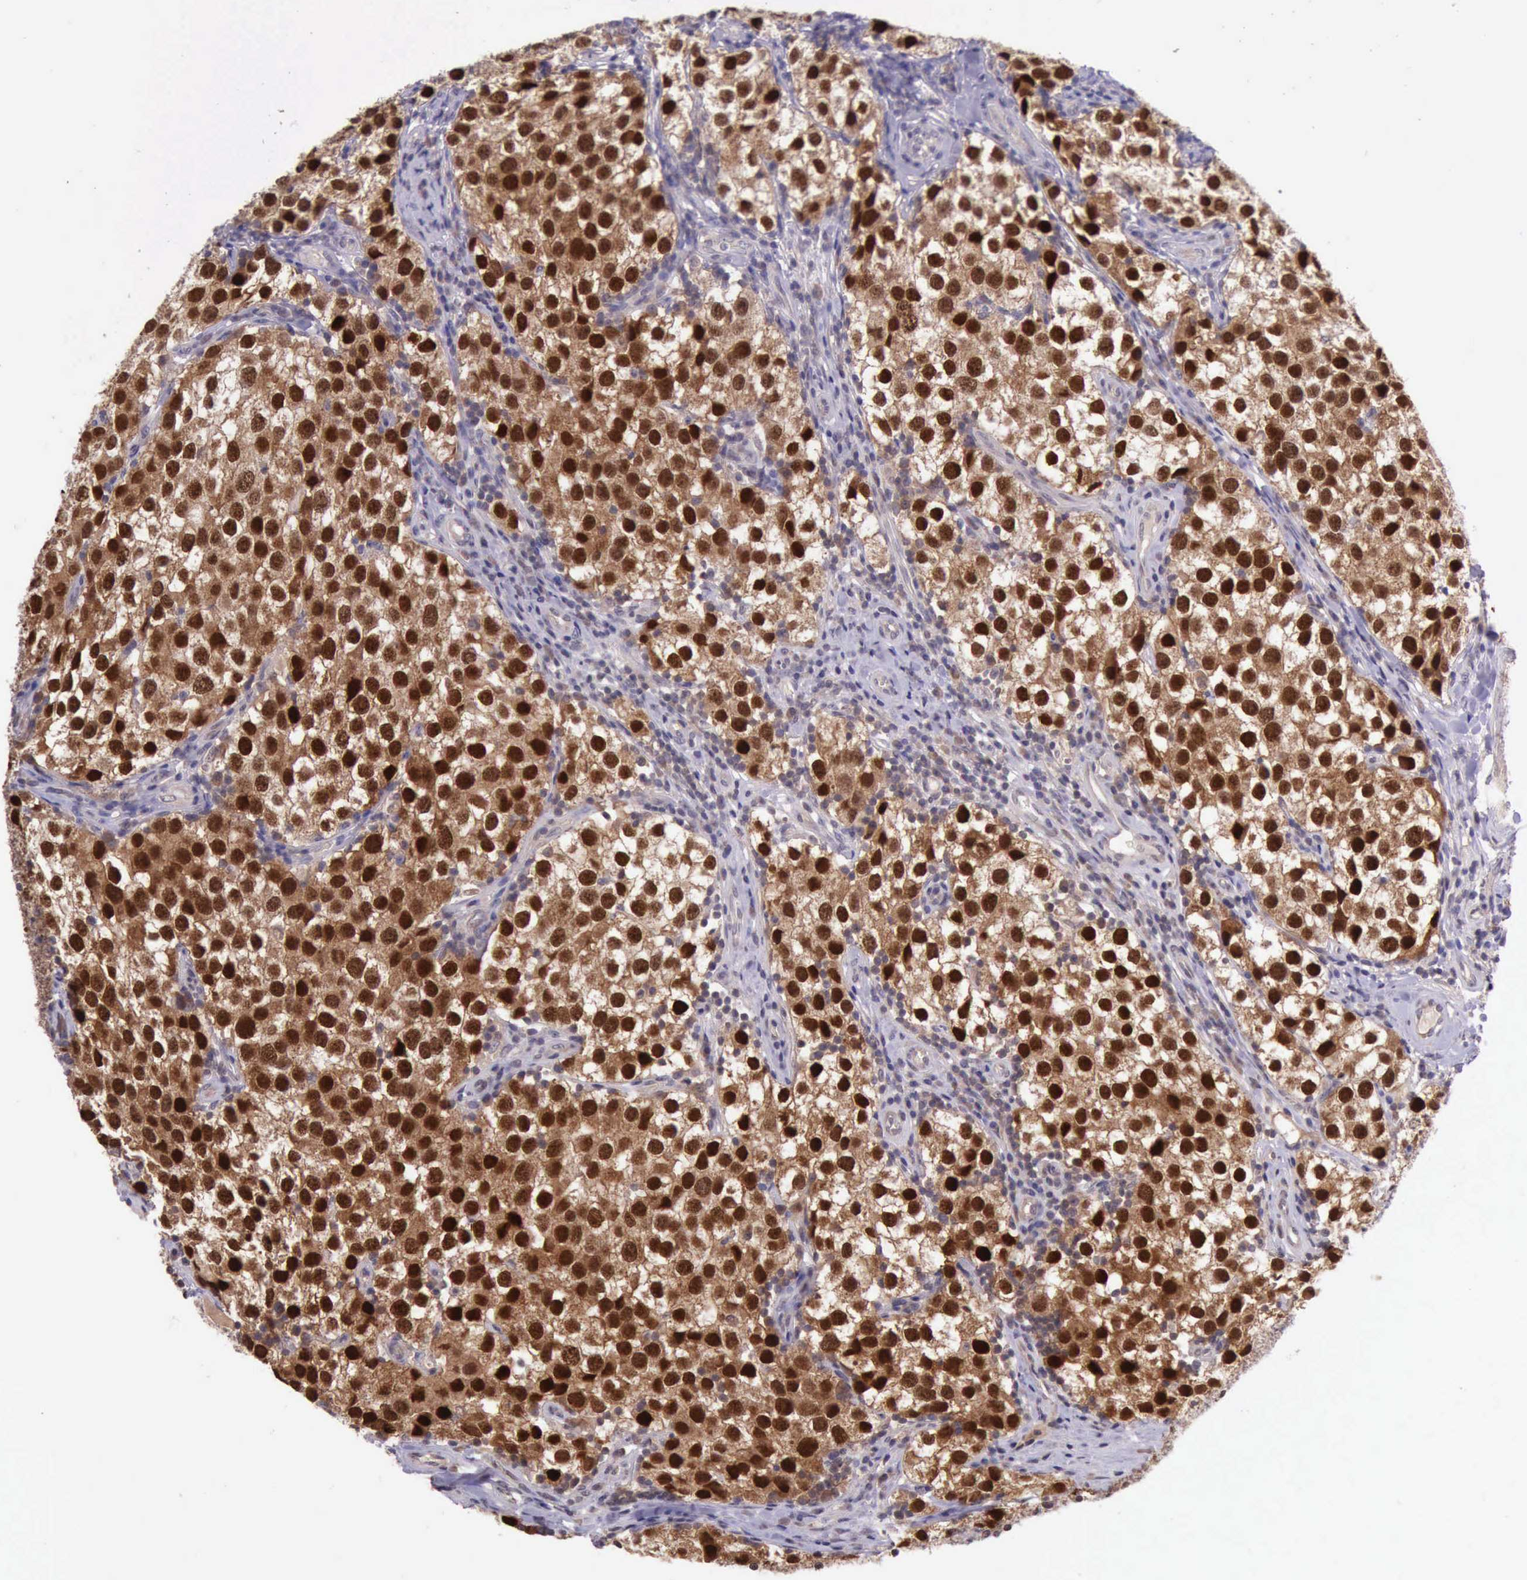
{"staining": {"intensity": "strong", "quantity": ">75%", "location": "cytoplasmic/membranous,nuclear"}, "tissue": "testis cancer", "cell_type": "Tumor cells", "image_type": "cancer", "snomed": [{"axis": "morphology", "description": "Seminoma, NOS"}, {"axis": "topography", "description": "Testis"}], "caption": "Immunohistochemical staining of human testis cancer reveals strong cytoplasmic/membranous and nuclear protein expression in approximately >75% of tumor cells. The staining is performed using DAB brown chromogen to label protein expression. The nuclei are counter-stained blue using hematoxylin.", "gene": "PRICKLE3", "patient": {"sex": "male", "age": 39}}